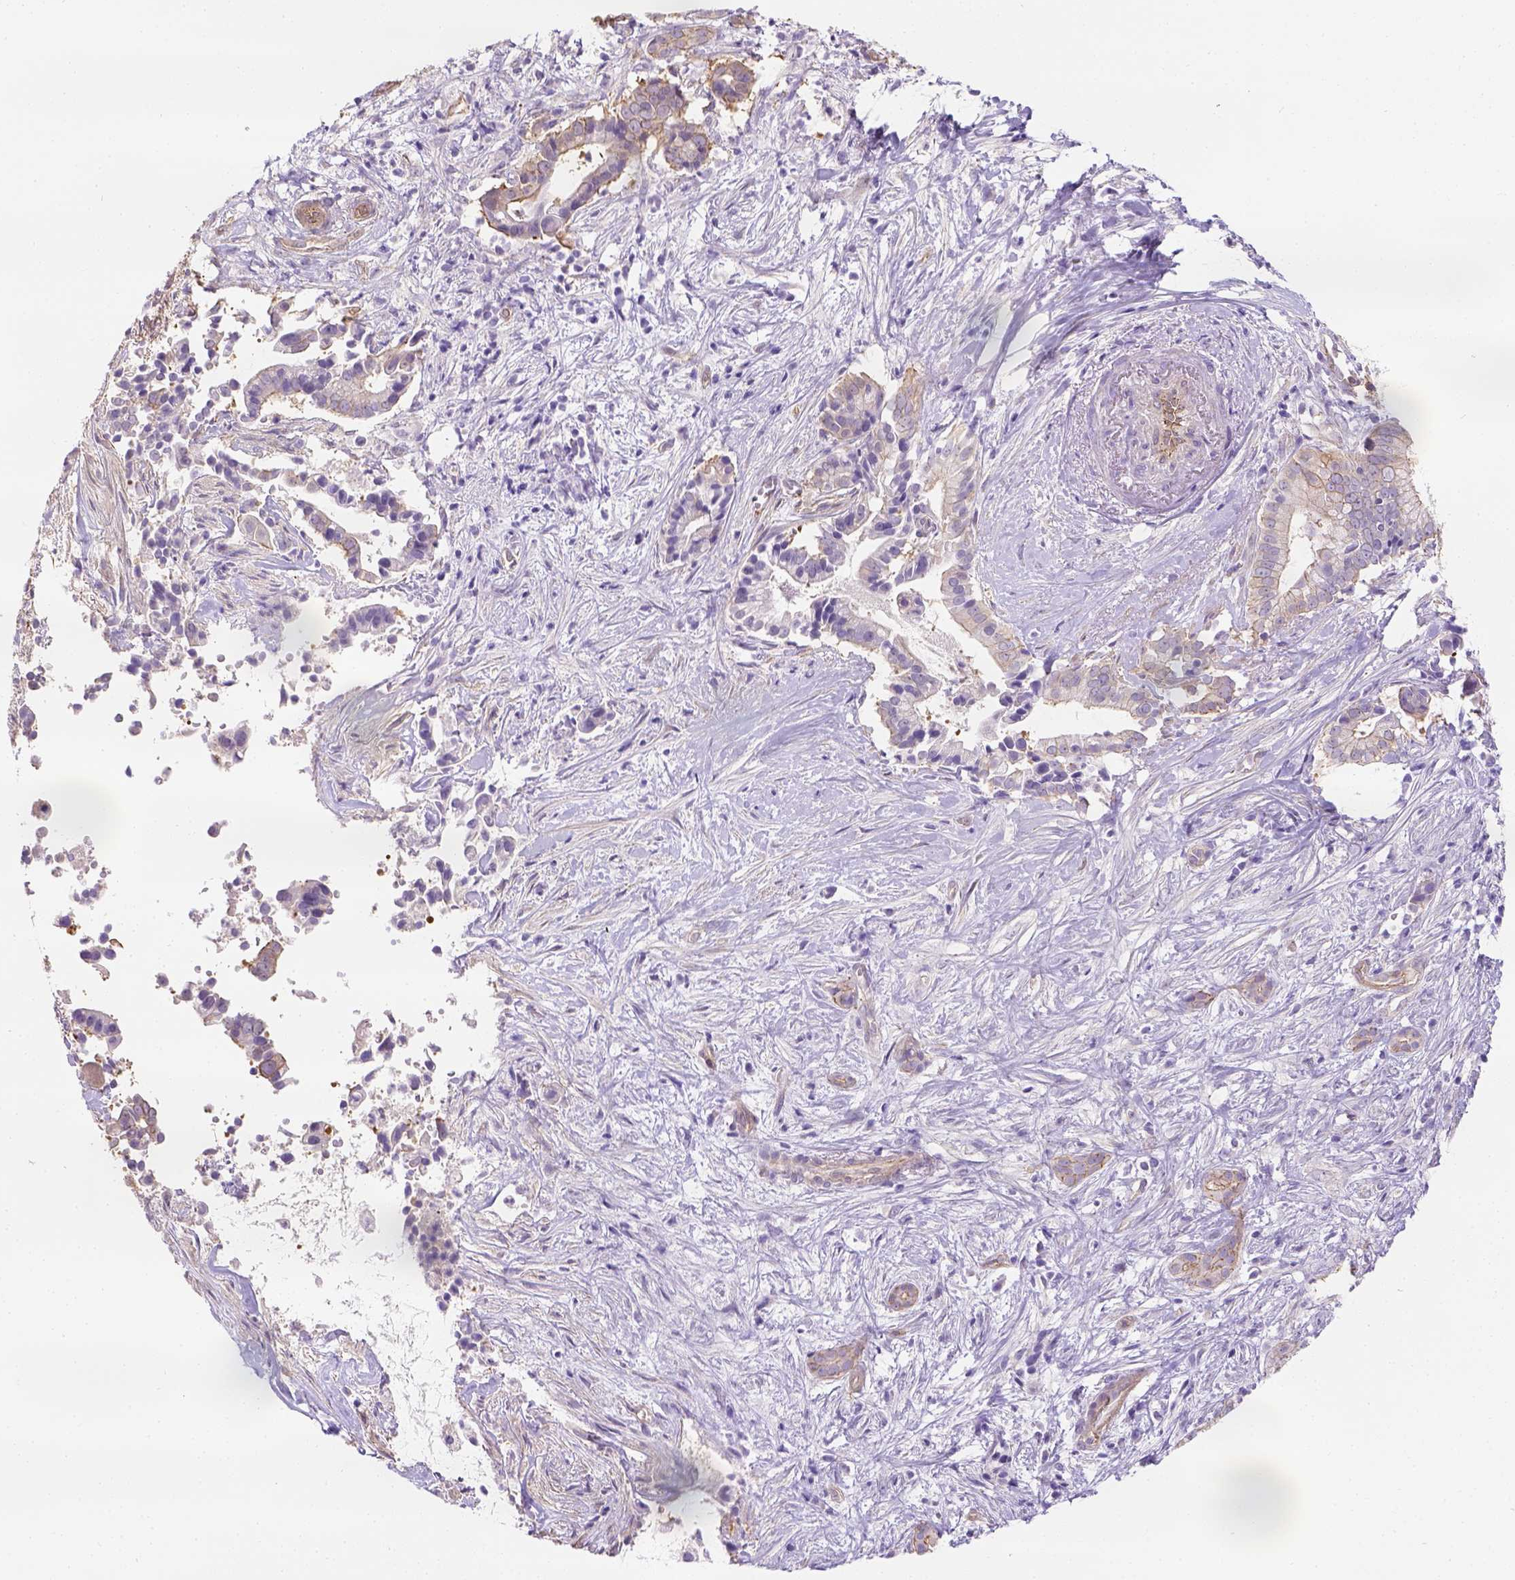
{"staining": {"intensity": "moderate", "quantity": "25%-75%", "location": "cytoplasmic/membranous"}, "tissue": "pancreatic cancer", "cell_type": "Tumor cells", "image_type": "cancer", "snomed": [{"axis": "morphology", "description": "Adenocarcinoma, NOS"}, {"axis": "topography", "description": "Pancreas"}], "caption": "Moderate cytoplasmic/membranous expression for a protein is appreciated in about 25%-75% of tumor cells of pancreatic cancer using immunohistochemistry (IHC).", "gene": "PHF7", "patient": {"sex": "male", "age": 61}}